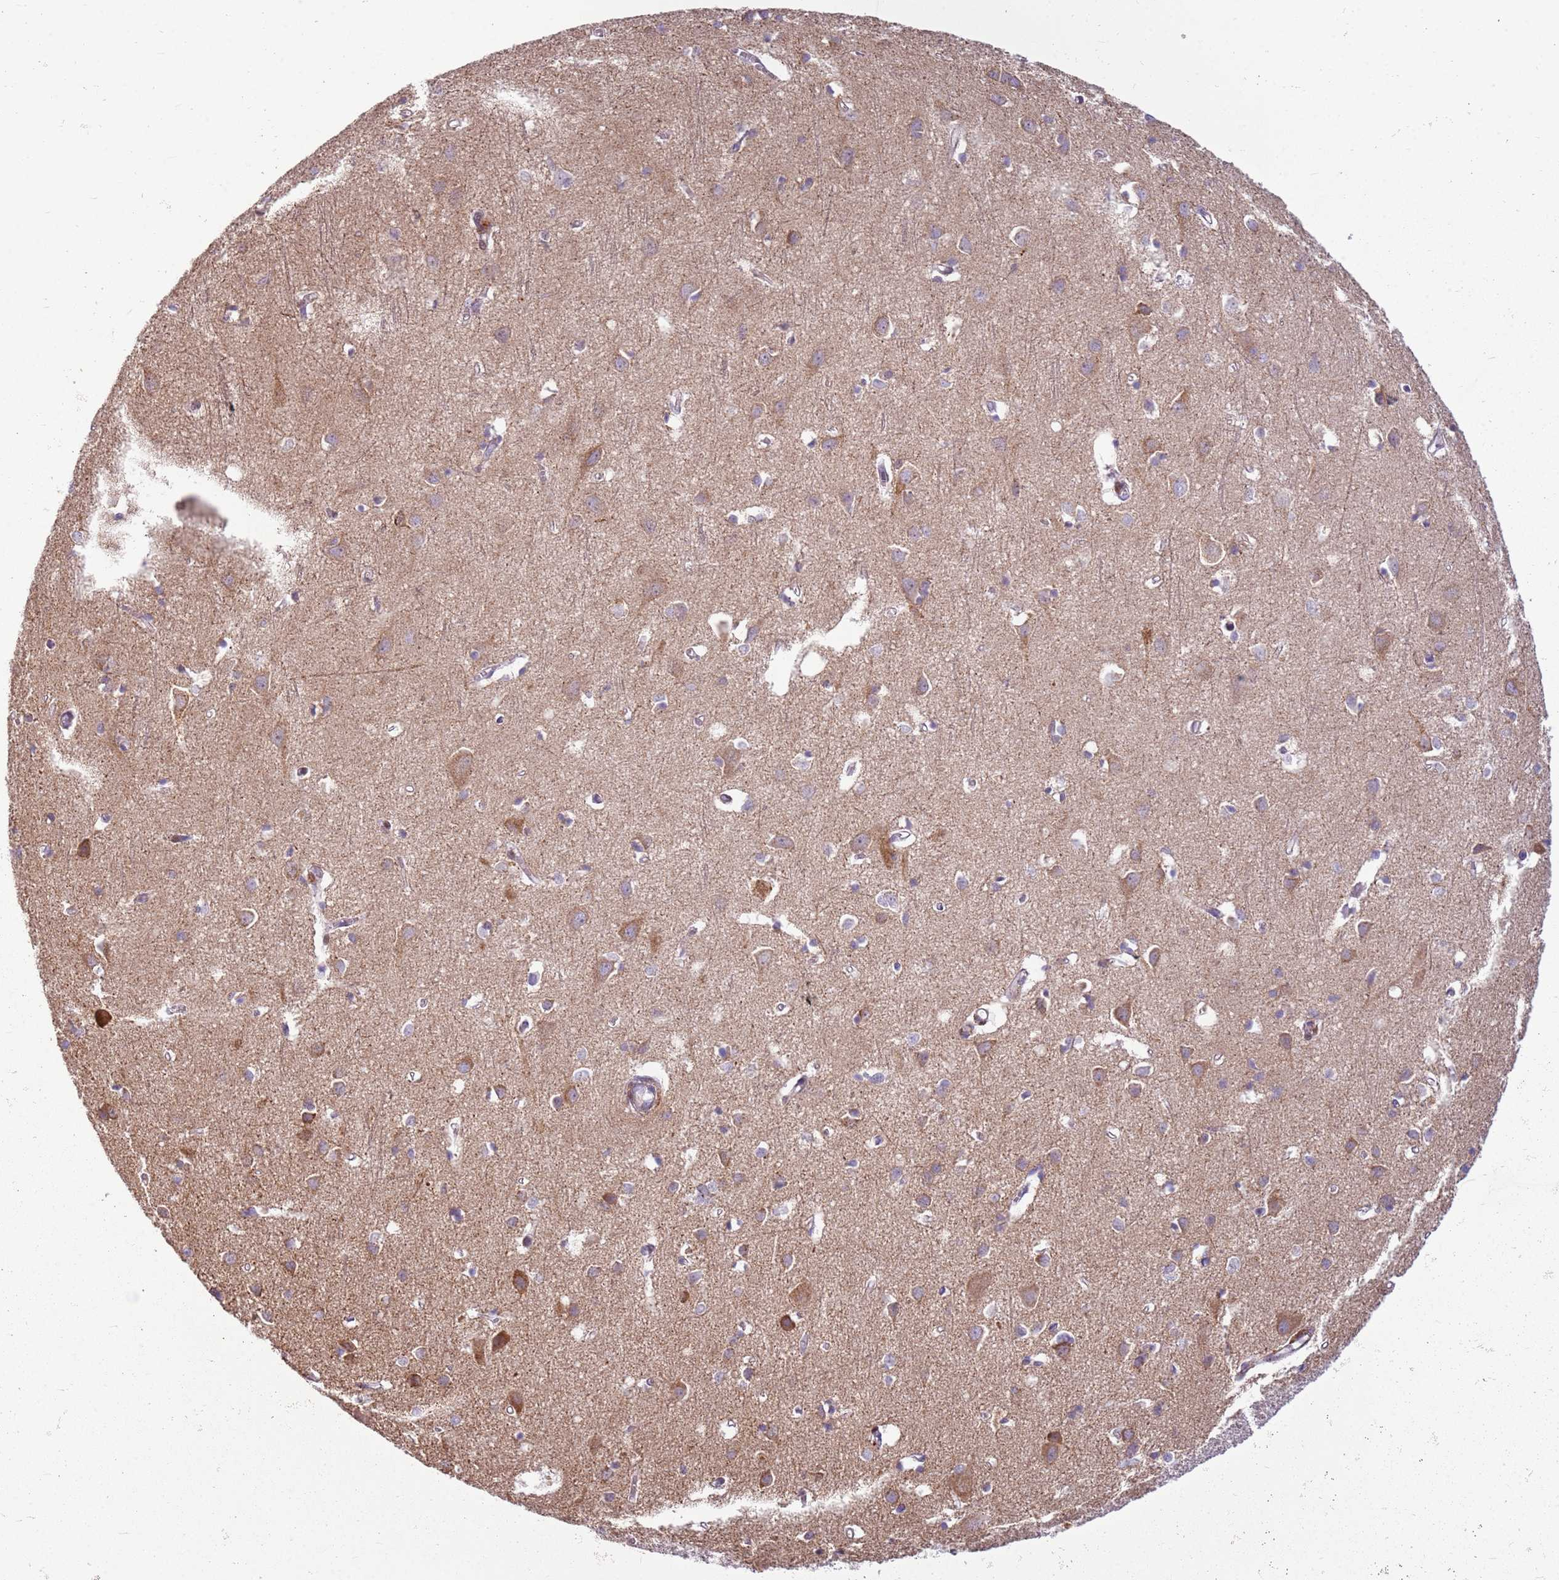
{"staining": {"intensity": "strong", "quantity": "25%-75%", "location": "cytoplasmic/membranous"}, "tissue": "cerebral cortex", "cell_type": "Endothelial cells", "image_type": "normal", "snomed": [{"axis": "morphology", "description": "Normal tissue, NOS"}, {"axis": "topography", "description": "Cerebral cortex"}], "caption": "Cerebral cortex stained with a brown dye demonstrates strong cytoplasmic/membranous positive staining in approximately 25%-75% of endothelial cells.", "gene": "PVRIG", "patient": {"sex": "female", "age": 64}}